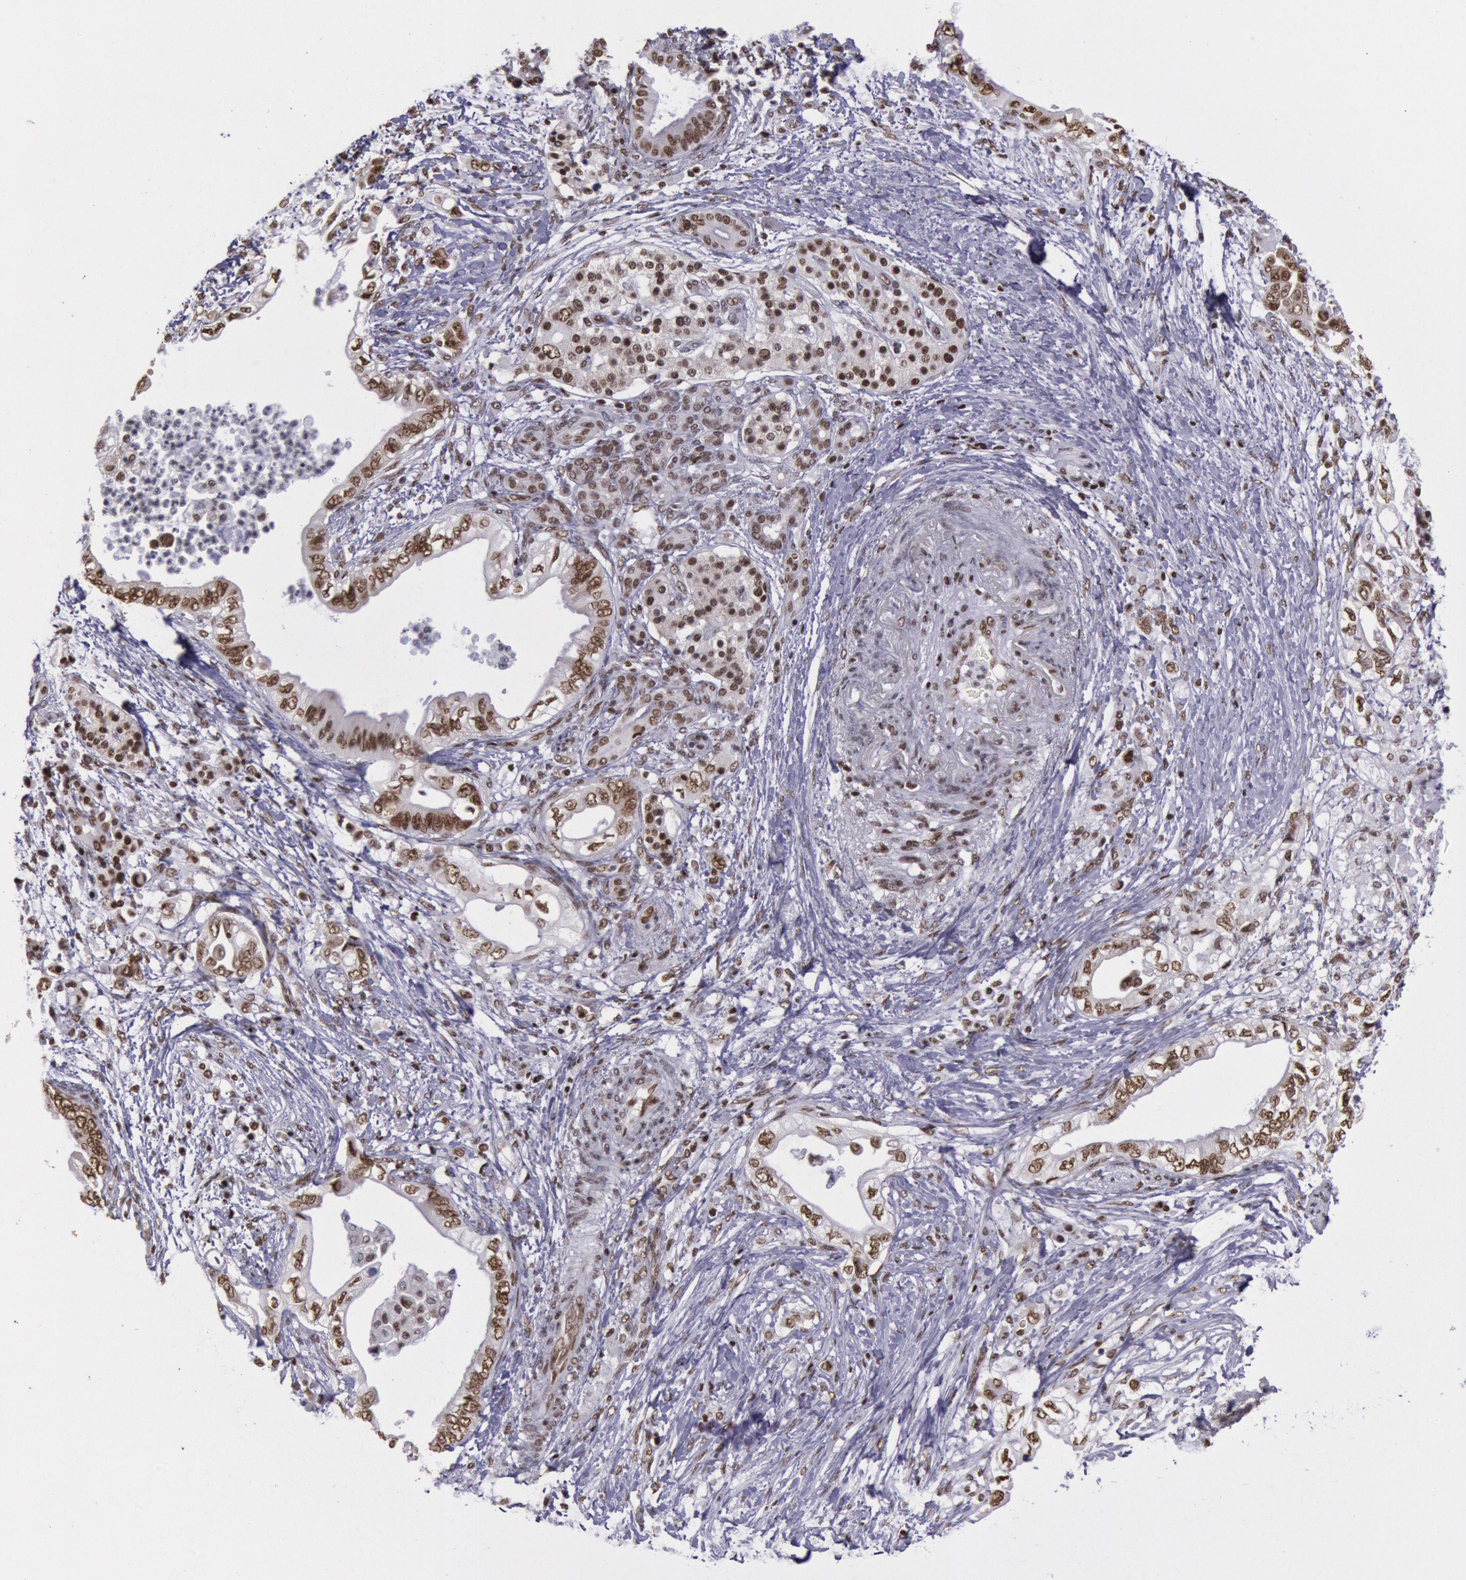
{"staining": {"intensity": "moderate", "quantity": ">75%", "location": "nuclear"}, "tissue": "pancreatic cancer", "cell_type": "Tumor cells", "image_type": "cancer", "snomed": [{"axis": "morphology", "description": "Adenocarcinoma, NOS"}, {"axis": "topography", "description": "Pancreas"}], "caption": "Protein staining reveals moderate nuclear positivity in approximately >75% of tumor cells in adenocarcinoma (pancreatic).", "gene": "NKAP", "patient": {"sex": "female", "age": 66}}